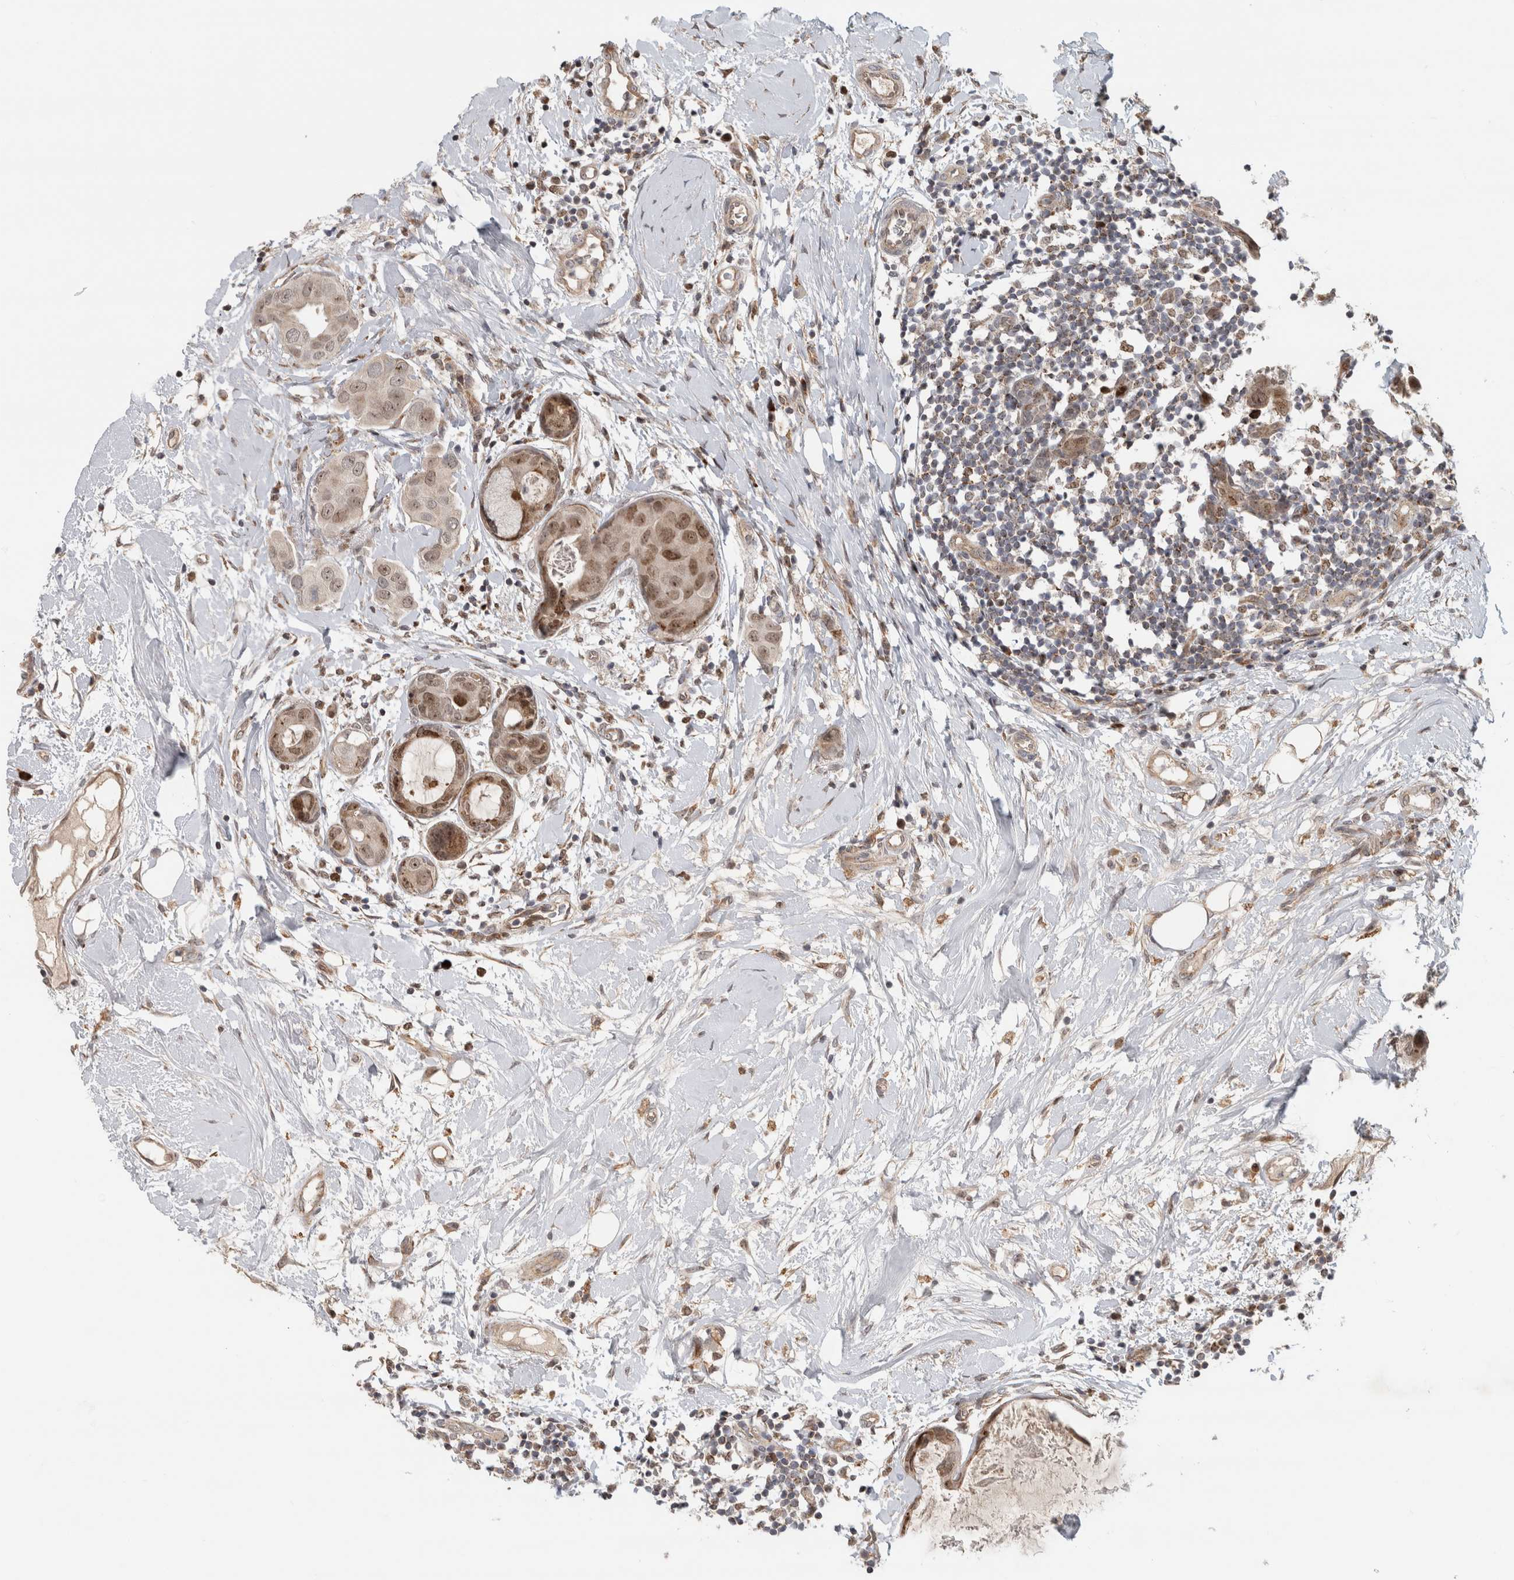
{"staining": {"intensity": "moderate", "quantity": "25%-75%", "location": "cytoplasmic/membranous,nuclear"}, "tissue": "breast cancer", "cell_type": "Tumor cells", "image_type": "cancer", "snomed": [{"axis": "morphology", "description": "Duct carcinoma"}, {"axis": "topography", "description": "Breast"}], "caption": "There is medium levels of moderate cytoplasmic/membranous and nuclear staining in tumor cells of intraductal carcinoma (breast), as demonstrated by immunohistochemical staining (brown color).", "gene": "INSRR", "patient": {"sex": "female", "age": 40}}